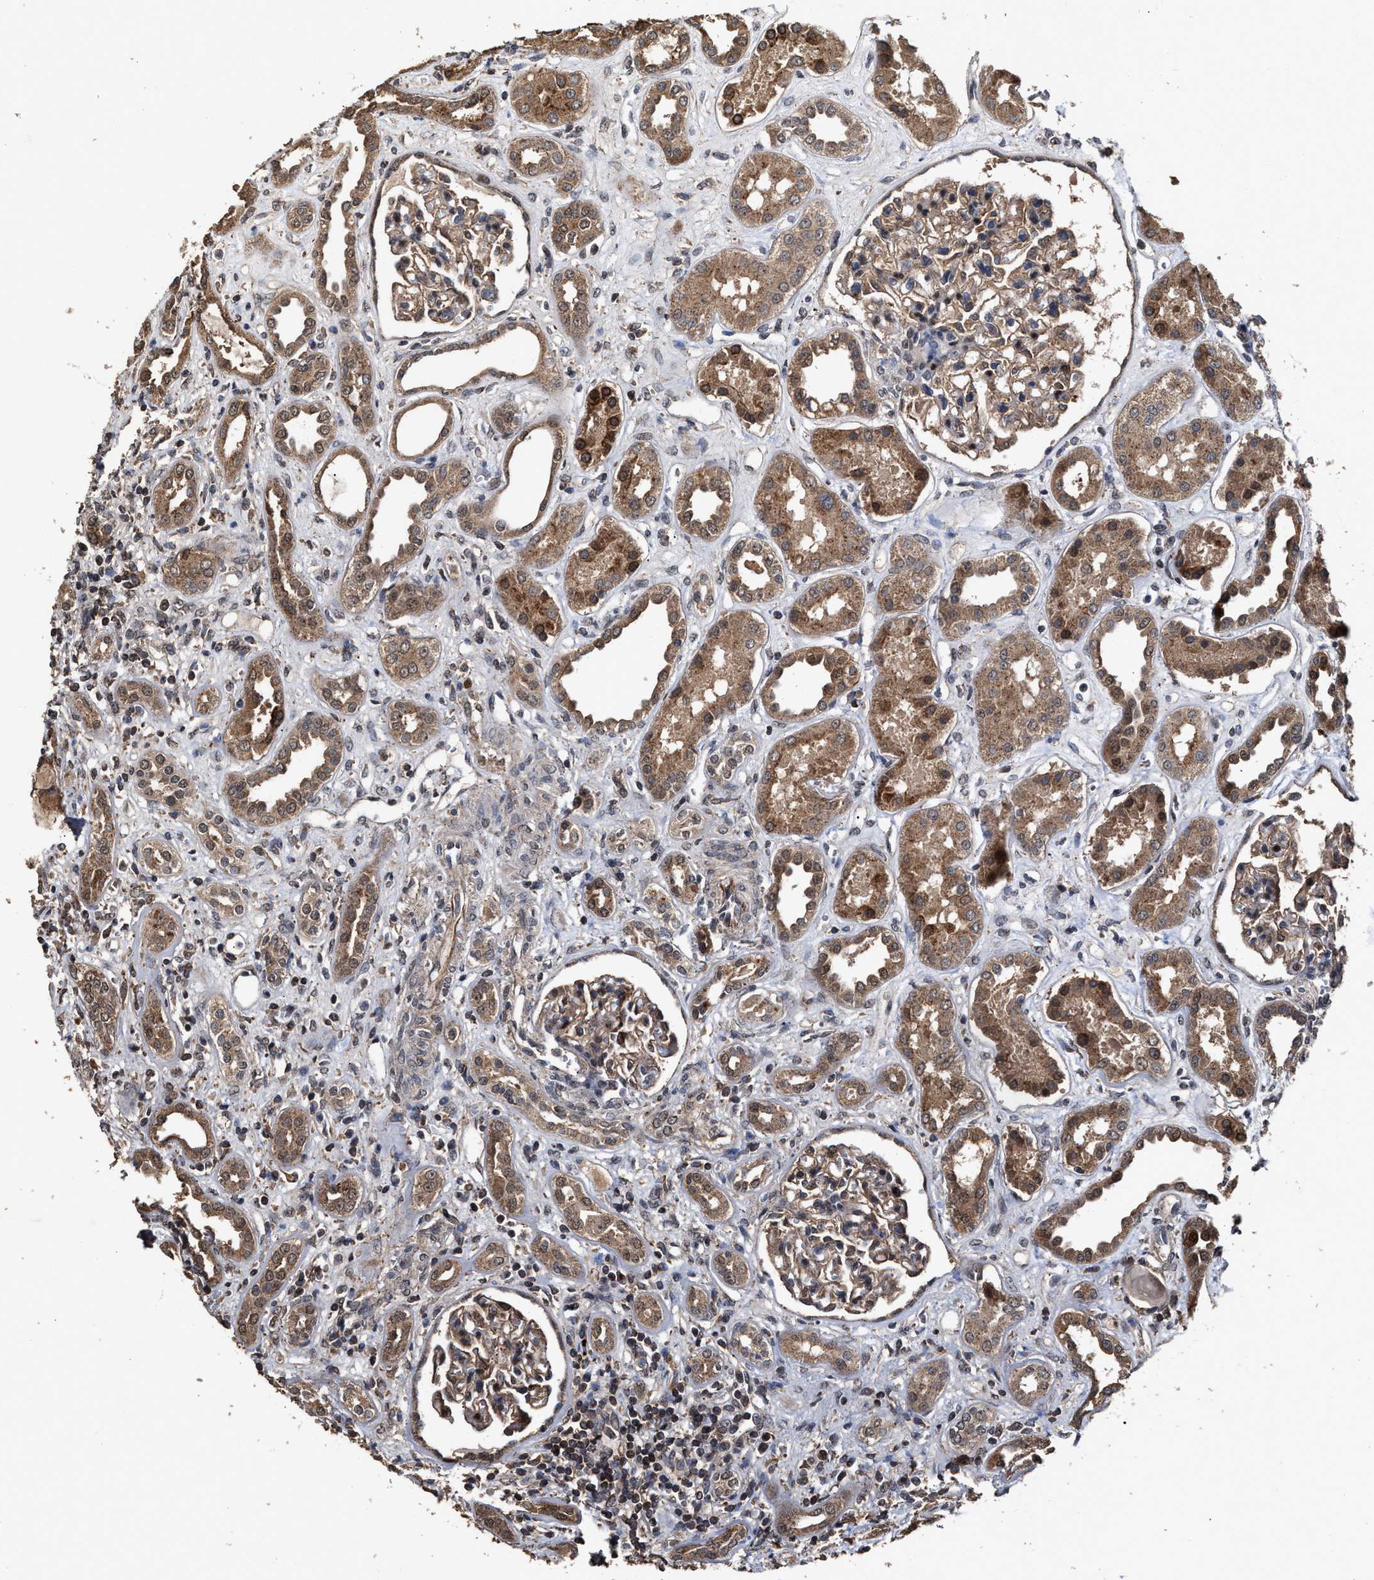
{"staining": {"intensity": "weak", "quantity": ">75%", "location": "cytoplasmic/membranous"}, "tissue": "kidney", "cell_type": "Cells in glomeruli", "image_type": "normal", "snomed": [{"axis": "morphology", "description": "Normal tissue, NOS"}, {"axis": "topography", "description": "Kidney"}], "caption": "Cells in glomeruli show low levels of weak cytoplasmic/membranous expression in approximately >75% of cells in normal human kidney.", "gene": "ZNHIT6", "patient": {"sex": "male", "age": 59}}